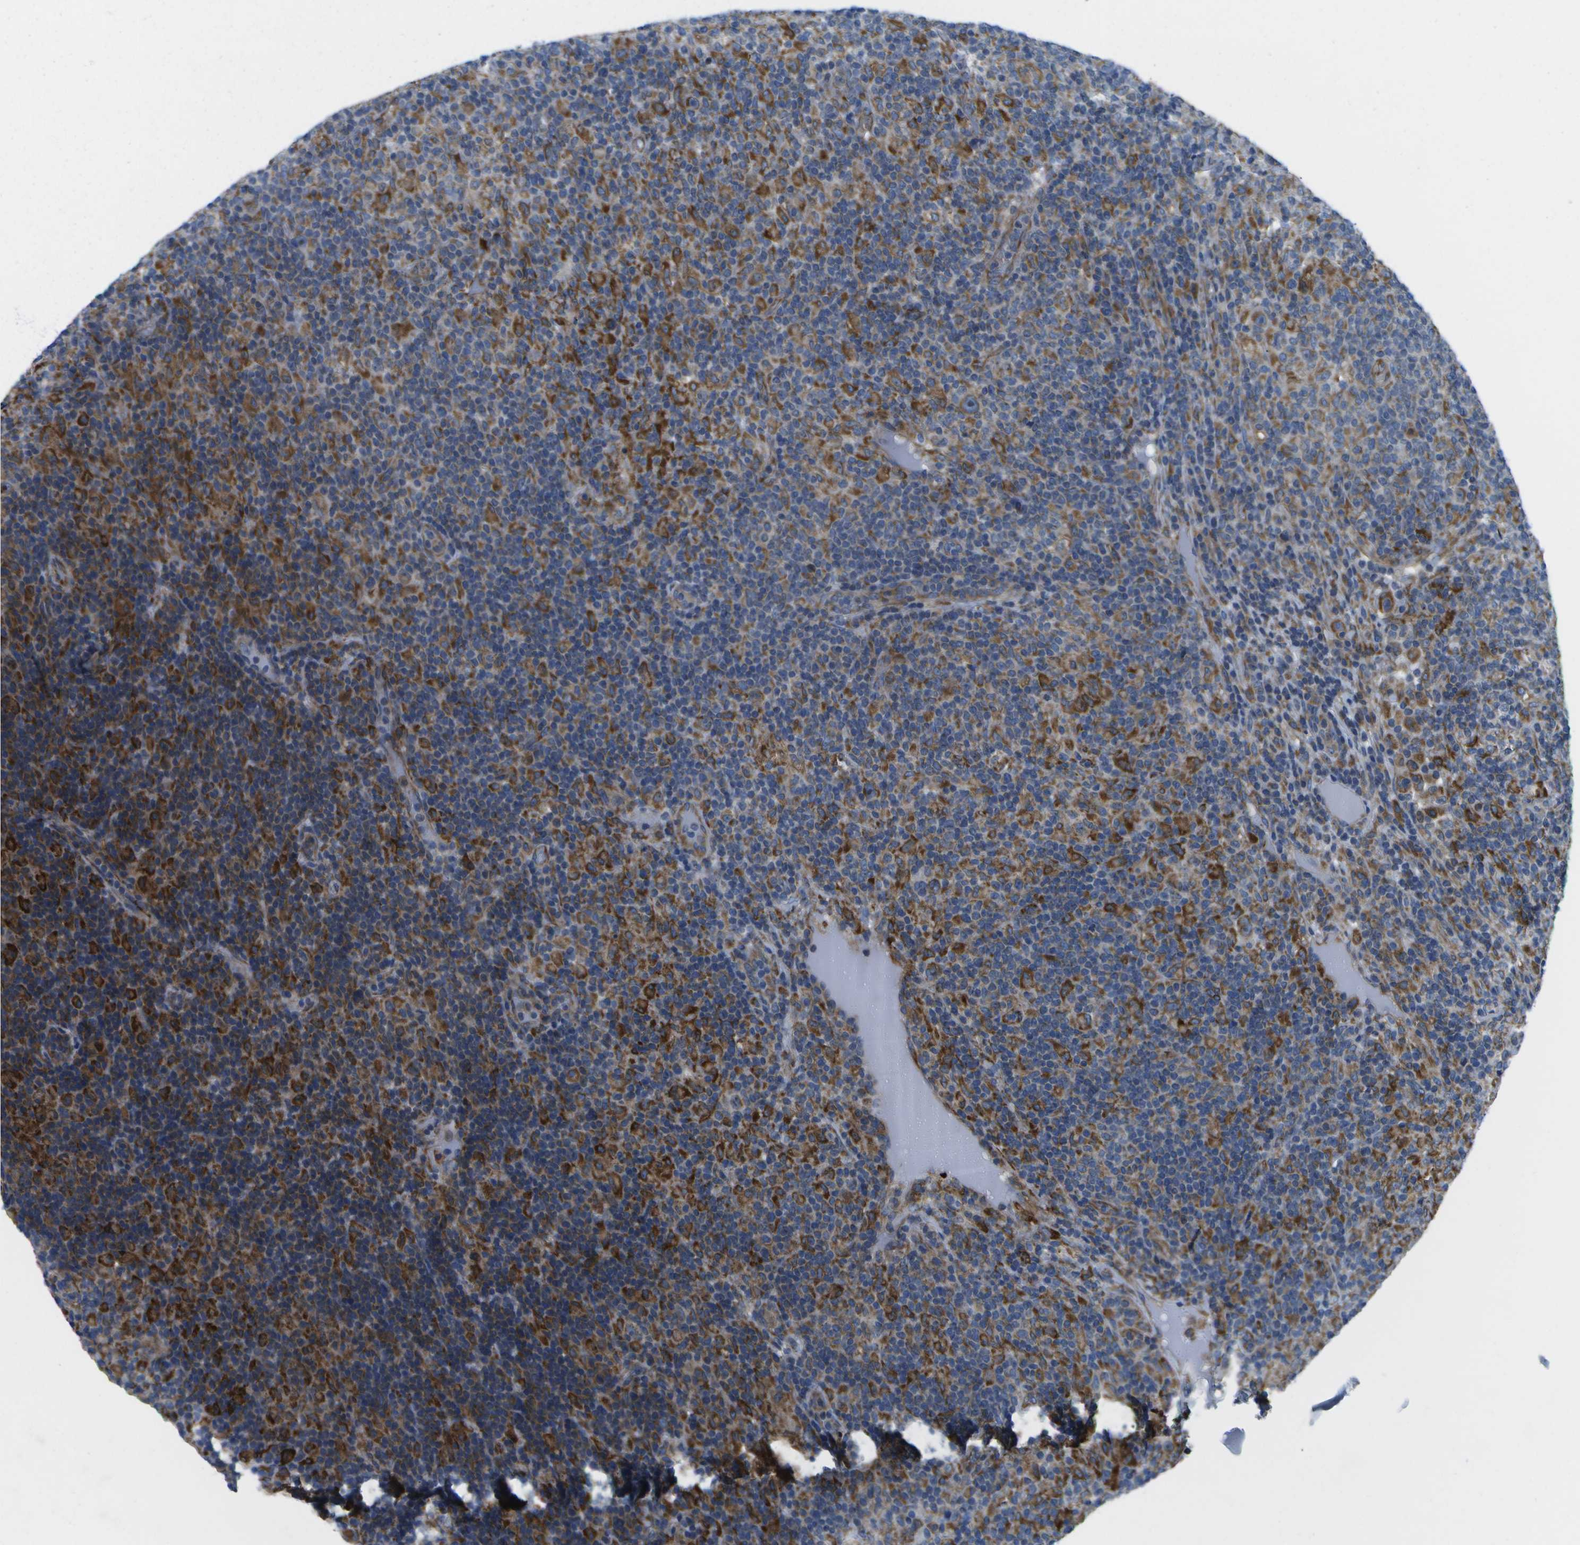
{"staining": {"intensity": "strong", "quantity": "25%-75%", "location": "cytoplasmic/membranous"}, "tissue": "lymphoma", "cell_type": "Tumor cells", "image_type": "cancer", "snomed": [{"axis": "morphology", "description": "Hodgkin's disease, NOS"}, {"axis": "topography", "description": "Lymph node"}], "caption": "A photomicrograph of lymphoma stained for a protein exhibits strong cytoplasmic/membranous brown staining in tumor cells. (DAB (3,3'-diaminobenzidine) IHC, brown staining for protein, blue staining for nuclei).", "gene": "GDF5", "patient": {"sex": "male", "age": 70}}